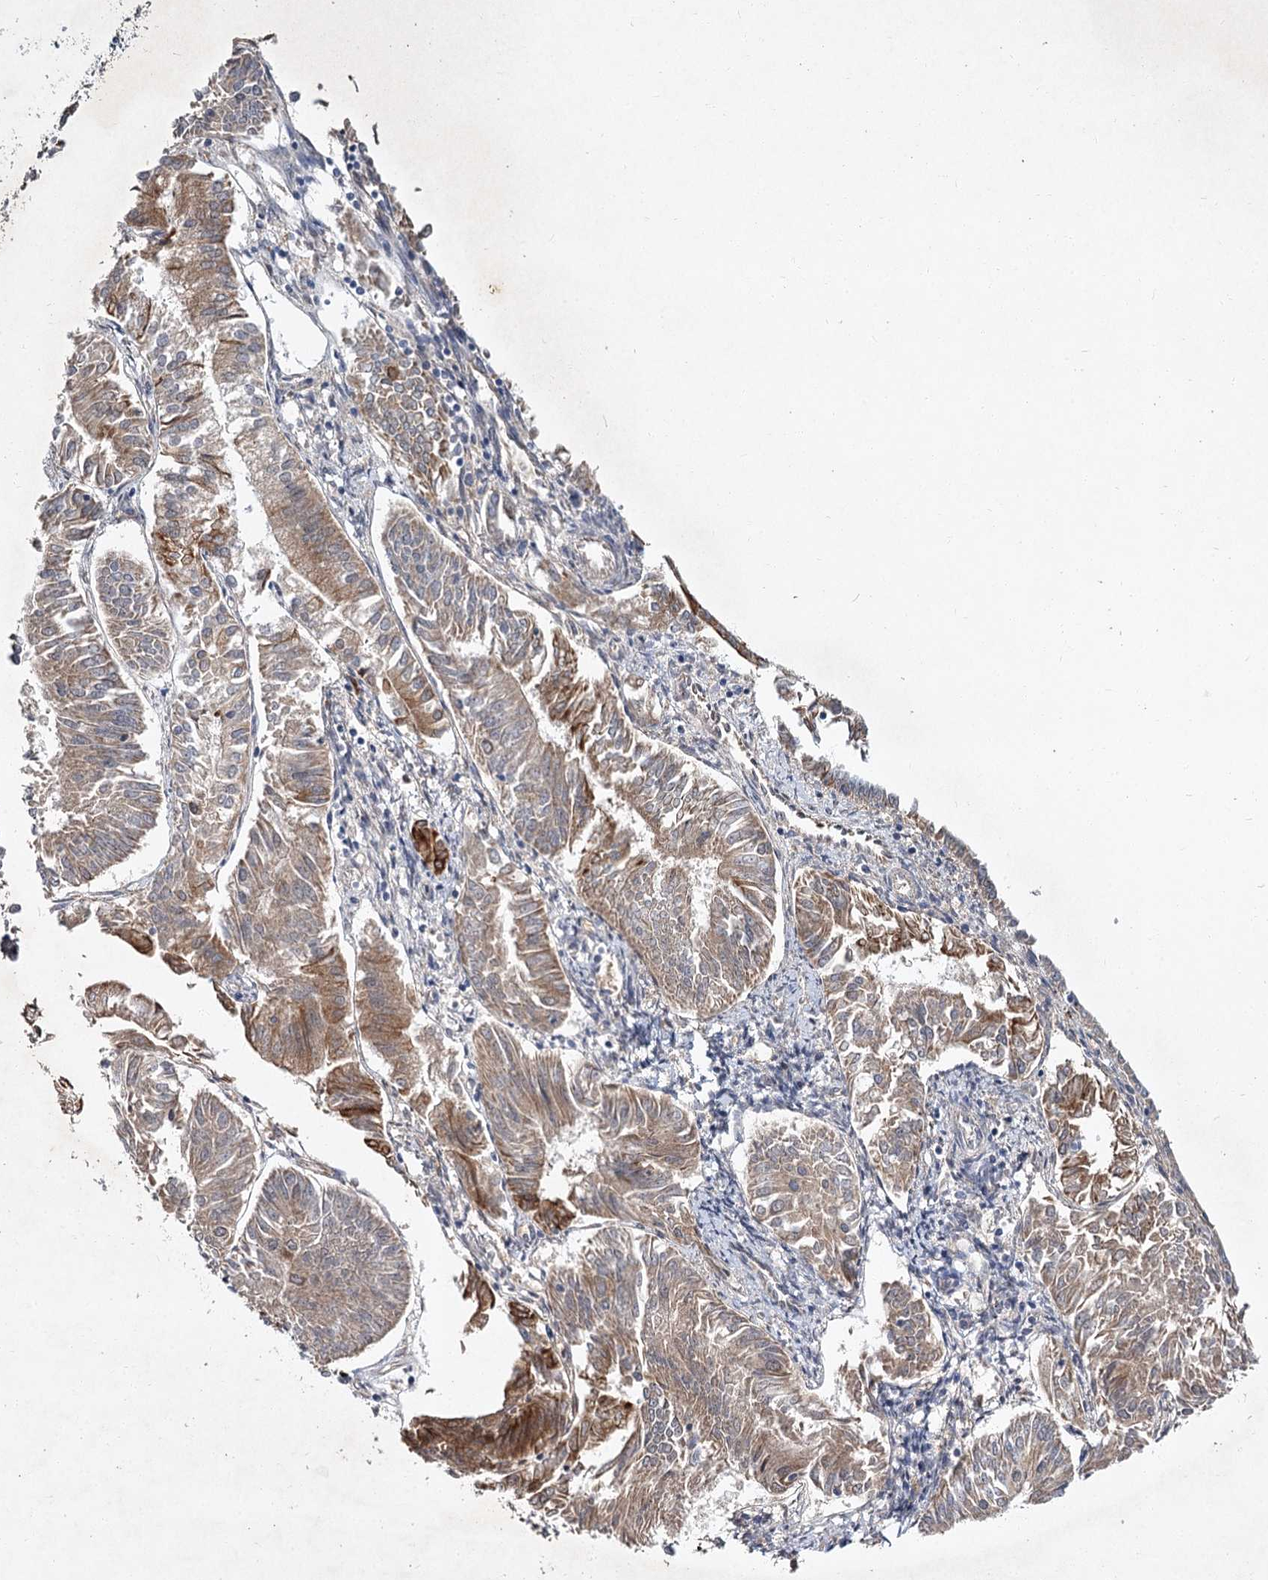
{"staining": {"intensity": "moderate", "quantity": "25%-75%", "location": "cytoplasmic/membranous"}, "tissue": "endometrial cancer", "cell_type": "Tumor cells", "image_type": "cancer", "snomed": [{"axis": "morphology", "description": "Adenocarcinoma, NOS"}, {"axis": "topography", "description": "Endometrium"}], "caption": "Immunohistochemical staining of human endometrial cancer (adenocarcinoma) exhibits moderate cytoplasmic/membranous protein positivity in approximately 25%-75% of tumor cells. The protein of interest is stained brown, and the nuclei are stained in blue (DAB IHC with brightfield microscopy, high magnification).", "gene": "MFN1", "patient": {"sex": "female", "age": 58}}